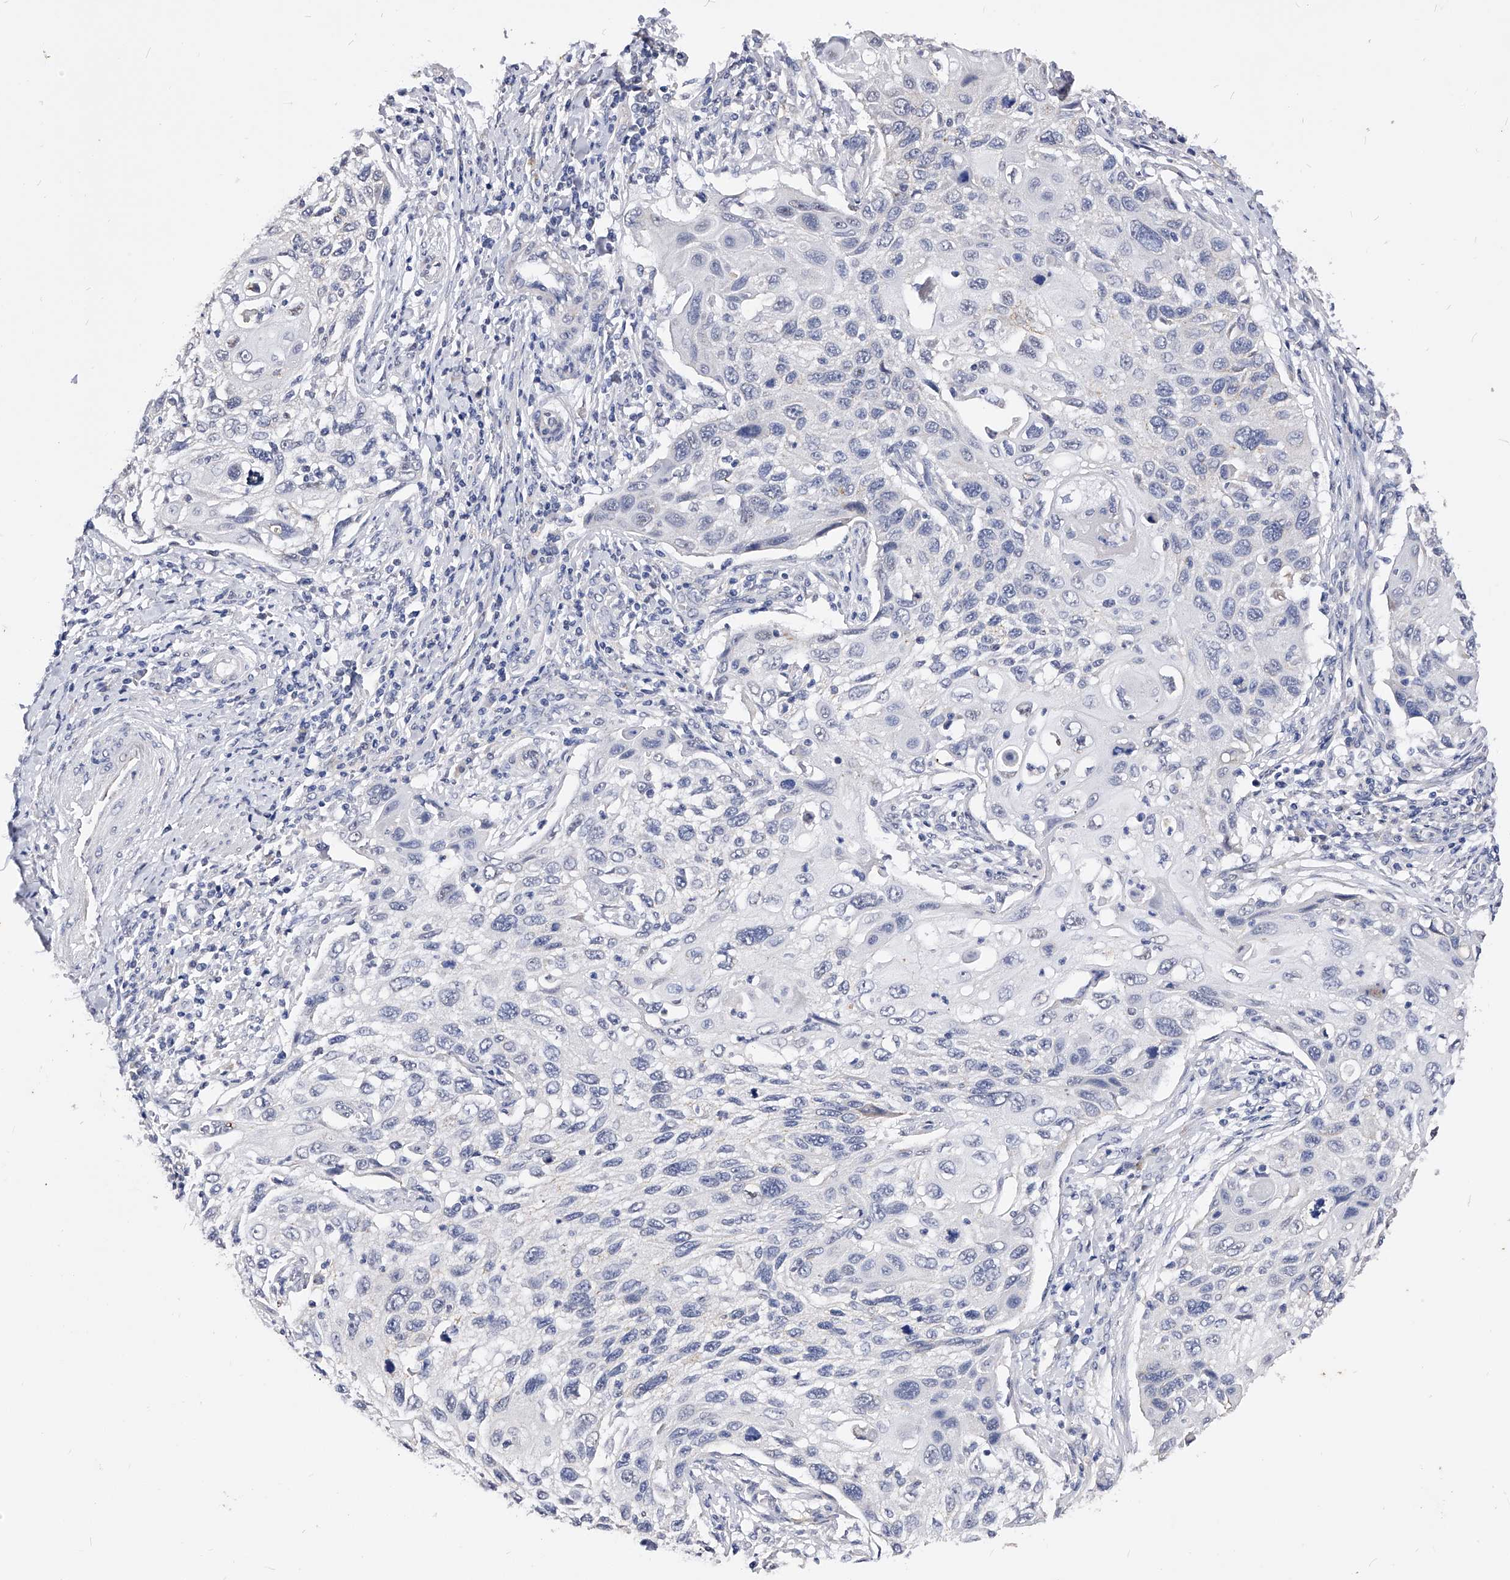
{"staining": {"intensity": "negative", "quantity": "none", "location": "none"}, "tissue": "cervical cancer", "cell_type": "Tumor cells", "image_type": "cancer", "snomed": [{"axis": "morphology", "description": "Squamous cell carcinoma, NOS"}, {"axis": "topography", "description": "Cervix"}], "caption": "This is an immunohistochemistry histopathology image of human cervical cancer (squamous cell carcinoma). There is no expression in tumor cells.", "gene": "ZNF529", "patient": {"sex": "female", "age": 70}}